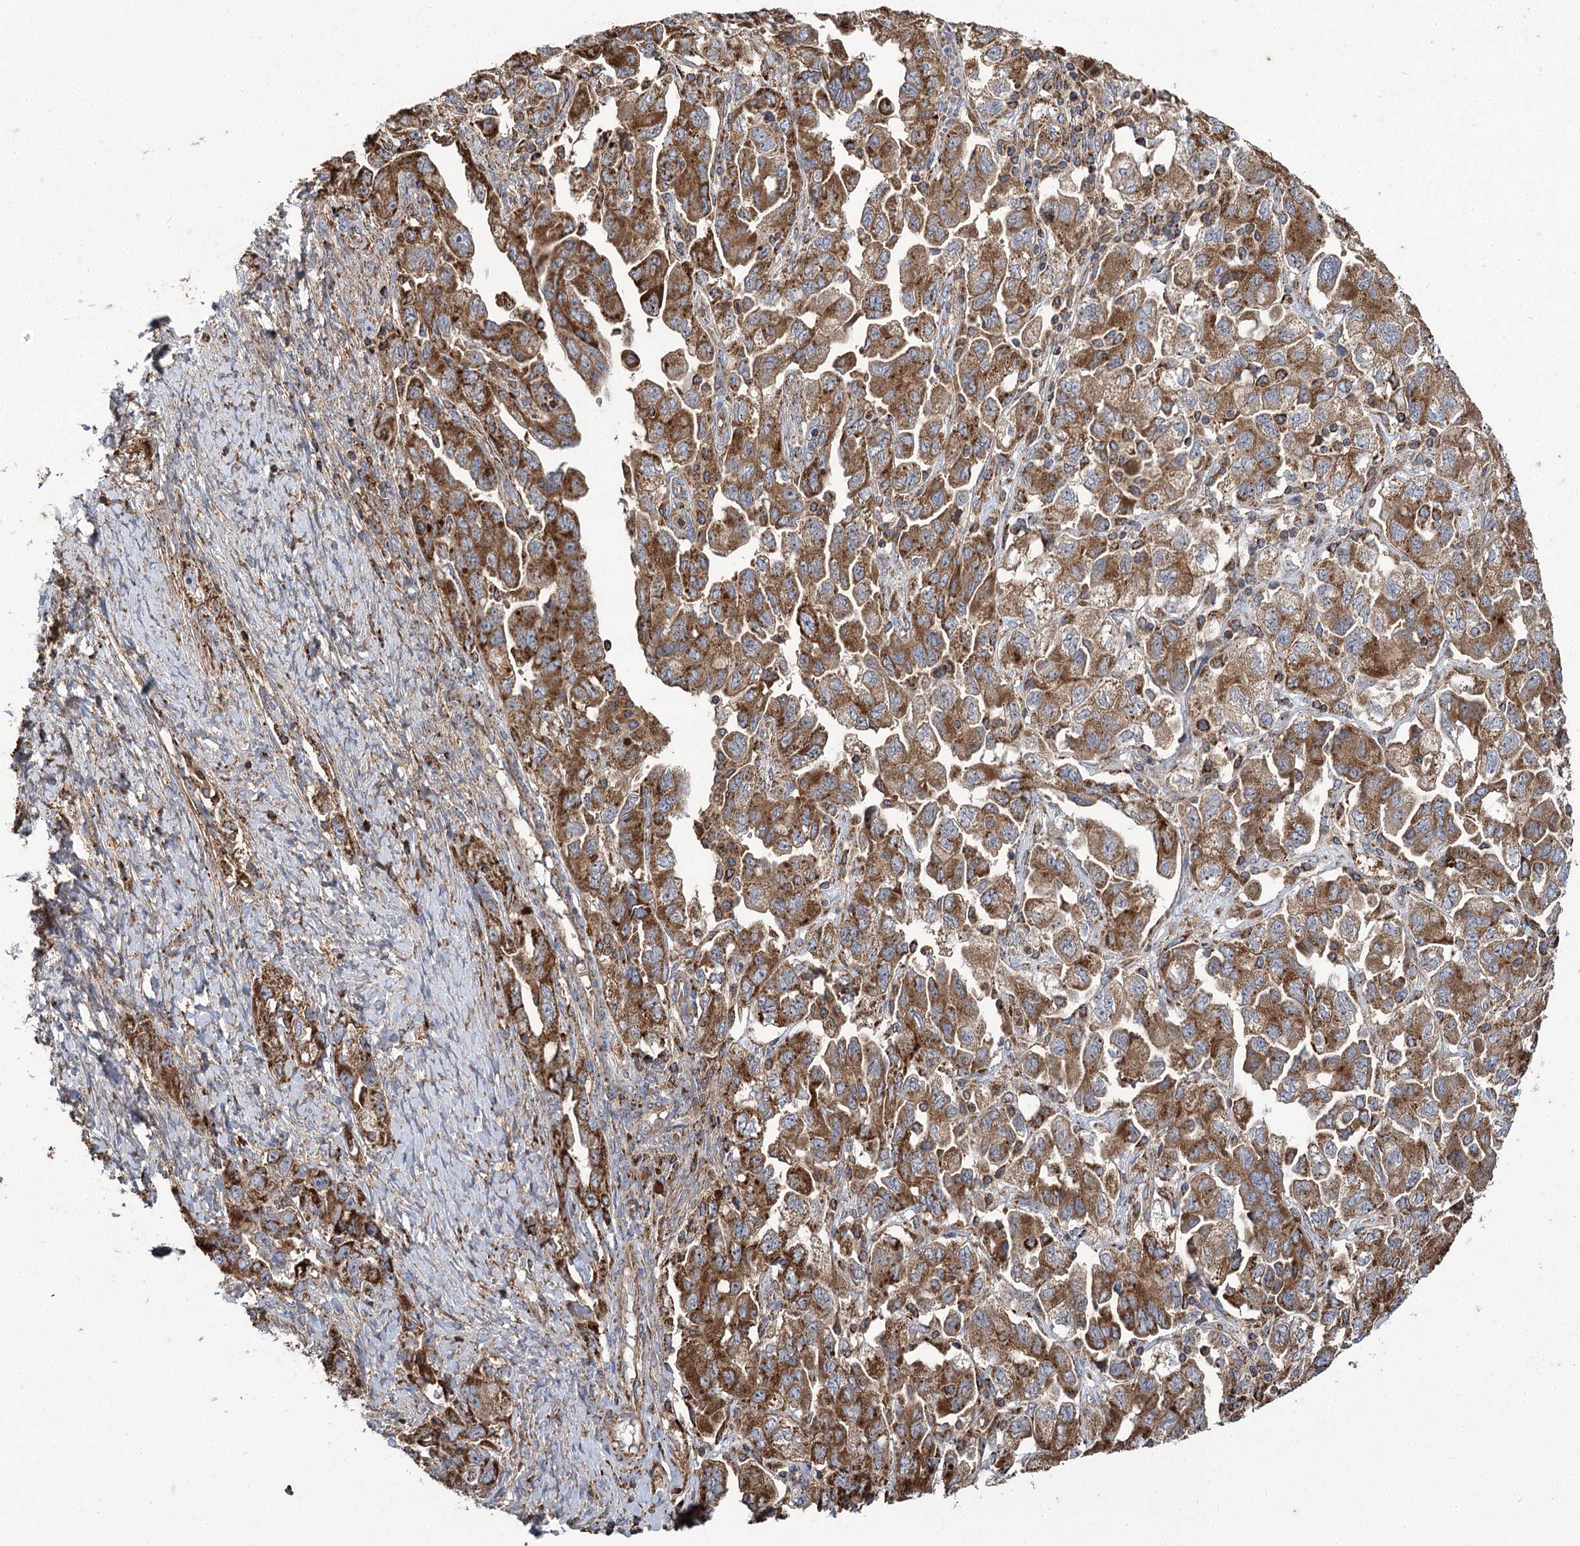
{"staining": {"intensity": "moderate", "quantity": ">75%", "location": "cytoplasmic/membranous"}, "tissue": "ovarian cancer", "cell_type": "Tumor cells", "image_type": "cancer", "snomed": [{"axis": "morphology", "description": "Carcinoma, NOS"}, {"axis": "morphology", "description": "Cystadenocarcinoma, serous, NOS"}, {"axis": "topography", "description": "Ovary"}], "caption": "Brown immunohistochemical staining in human ovarian serous cystadenocarcinoma shows moderate cytoplasmic/membranous positivity in about >75% of tumor cells.", "gene": "CARD19", "patient": {"sex": "female", "age": 69}}